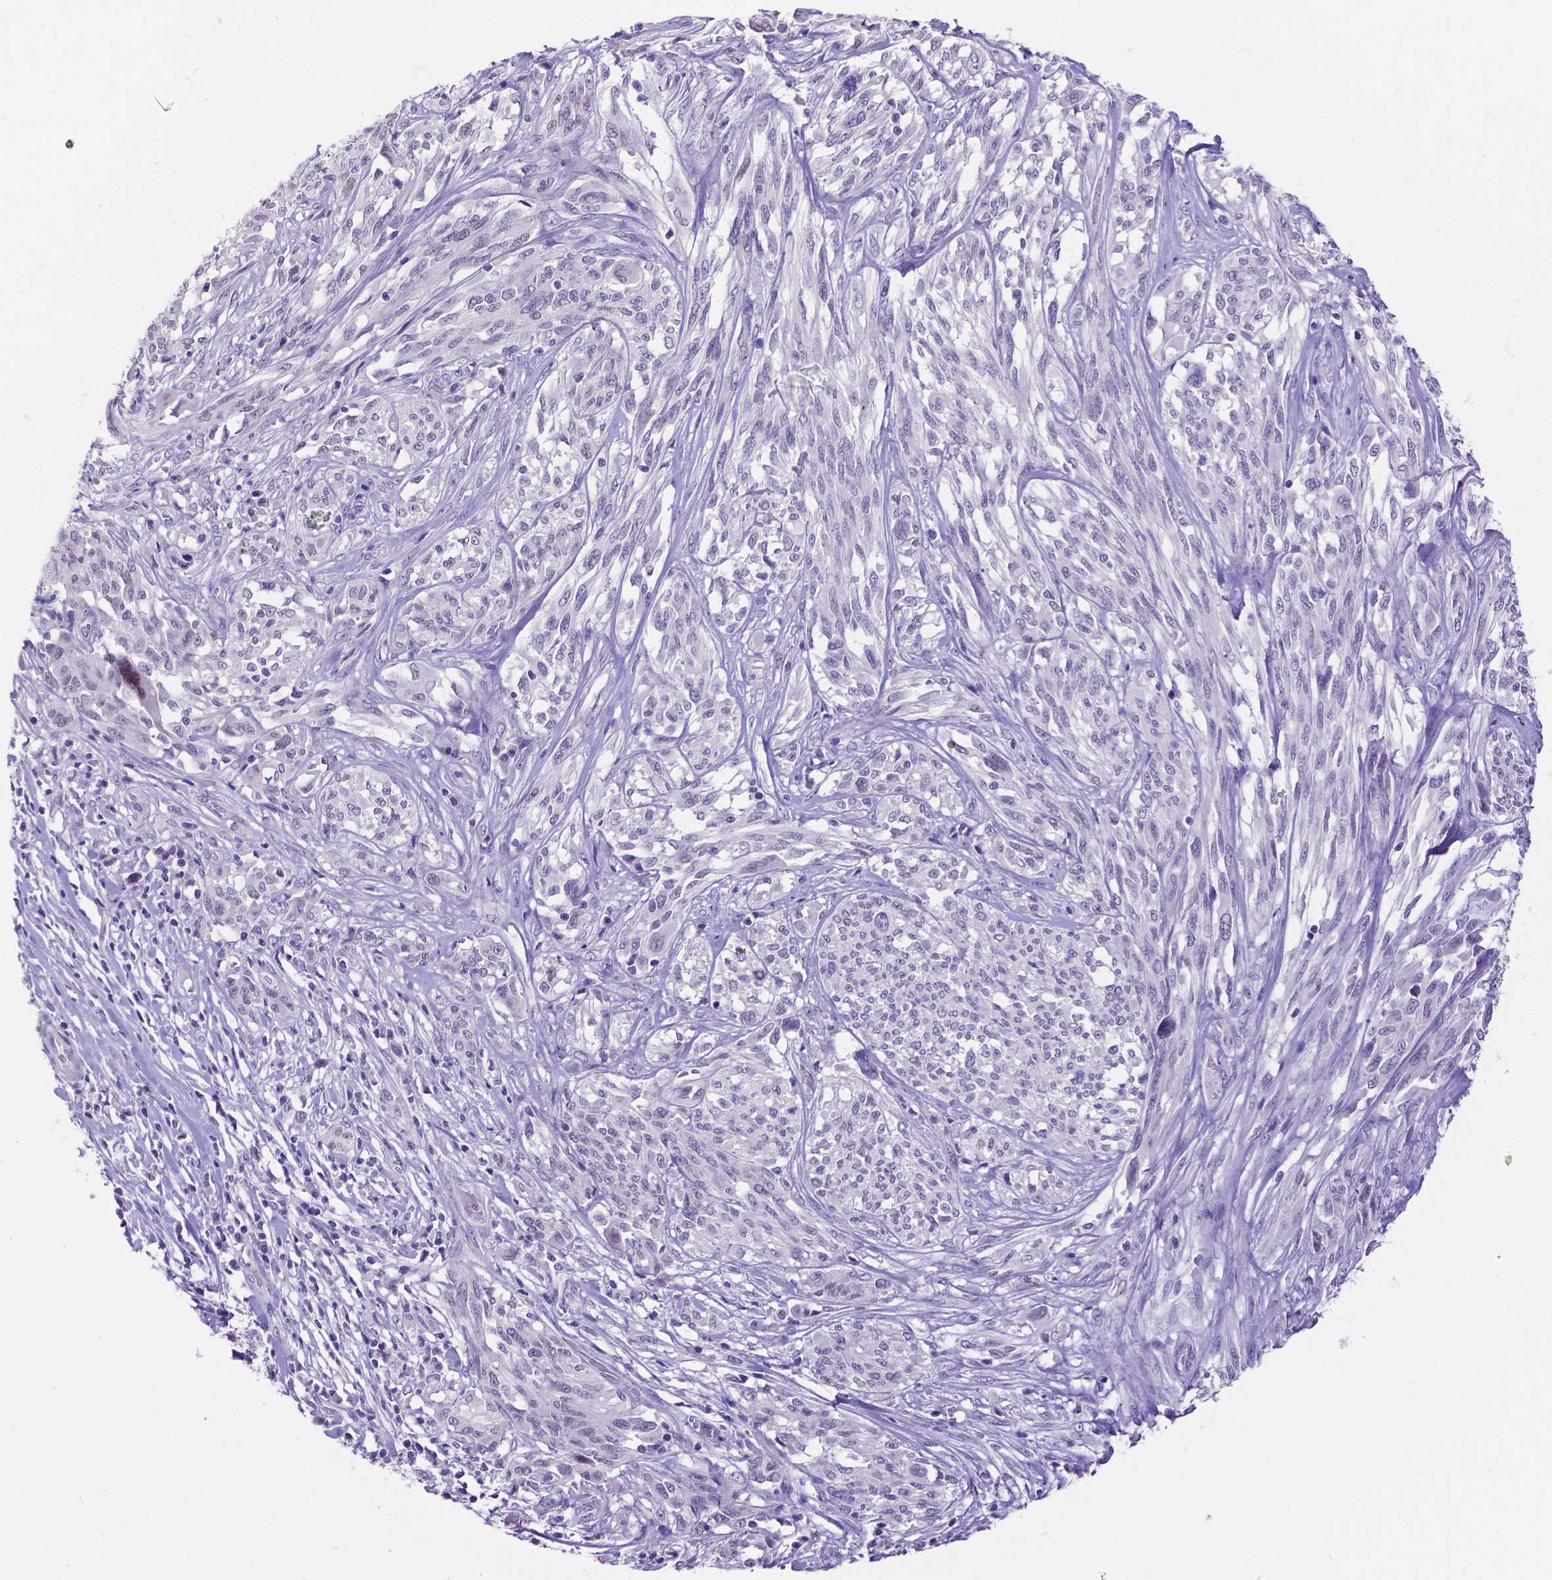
{"staining": {"intensity": "negative", "quantity": "none", "location": "none"}, "tissue": "melanoma", "cell_type": "Tumor cells", "image_type": "cancer", "snomed": [{"axis": "morphology", "description": "Malignant melanoma, NOS"}, {"axis": "topography", "description": "Skin"}], "caption": "Immunohistochemistry (IHC) of human melanoma demonstrates no staining in tumor cells.", "gene": "SATB2", "patient": {"sex": "female", "age": 91}}